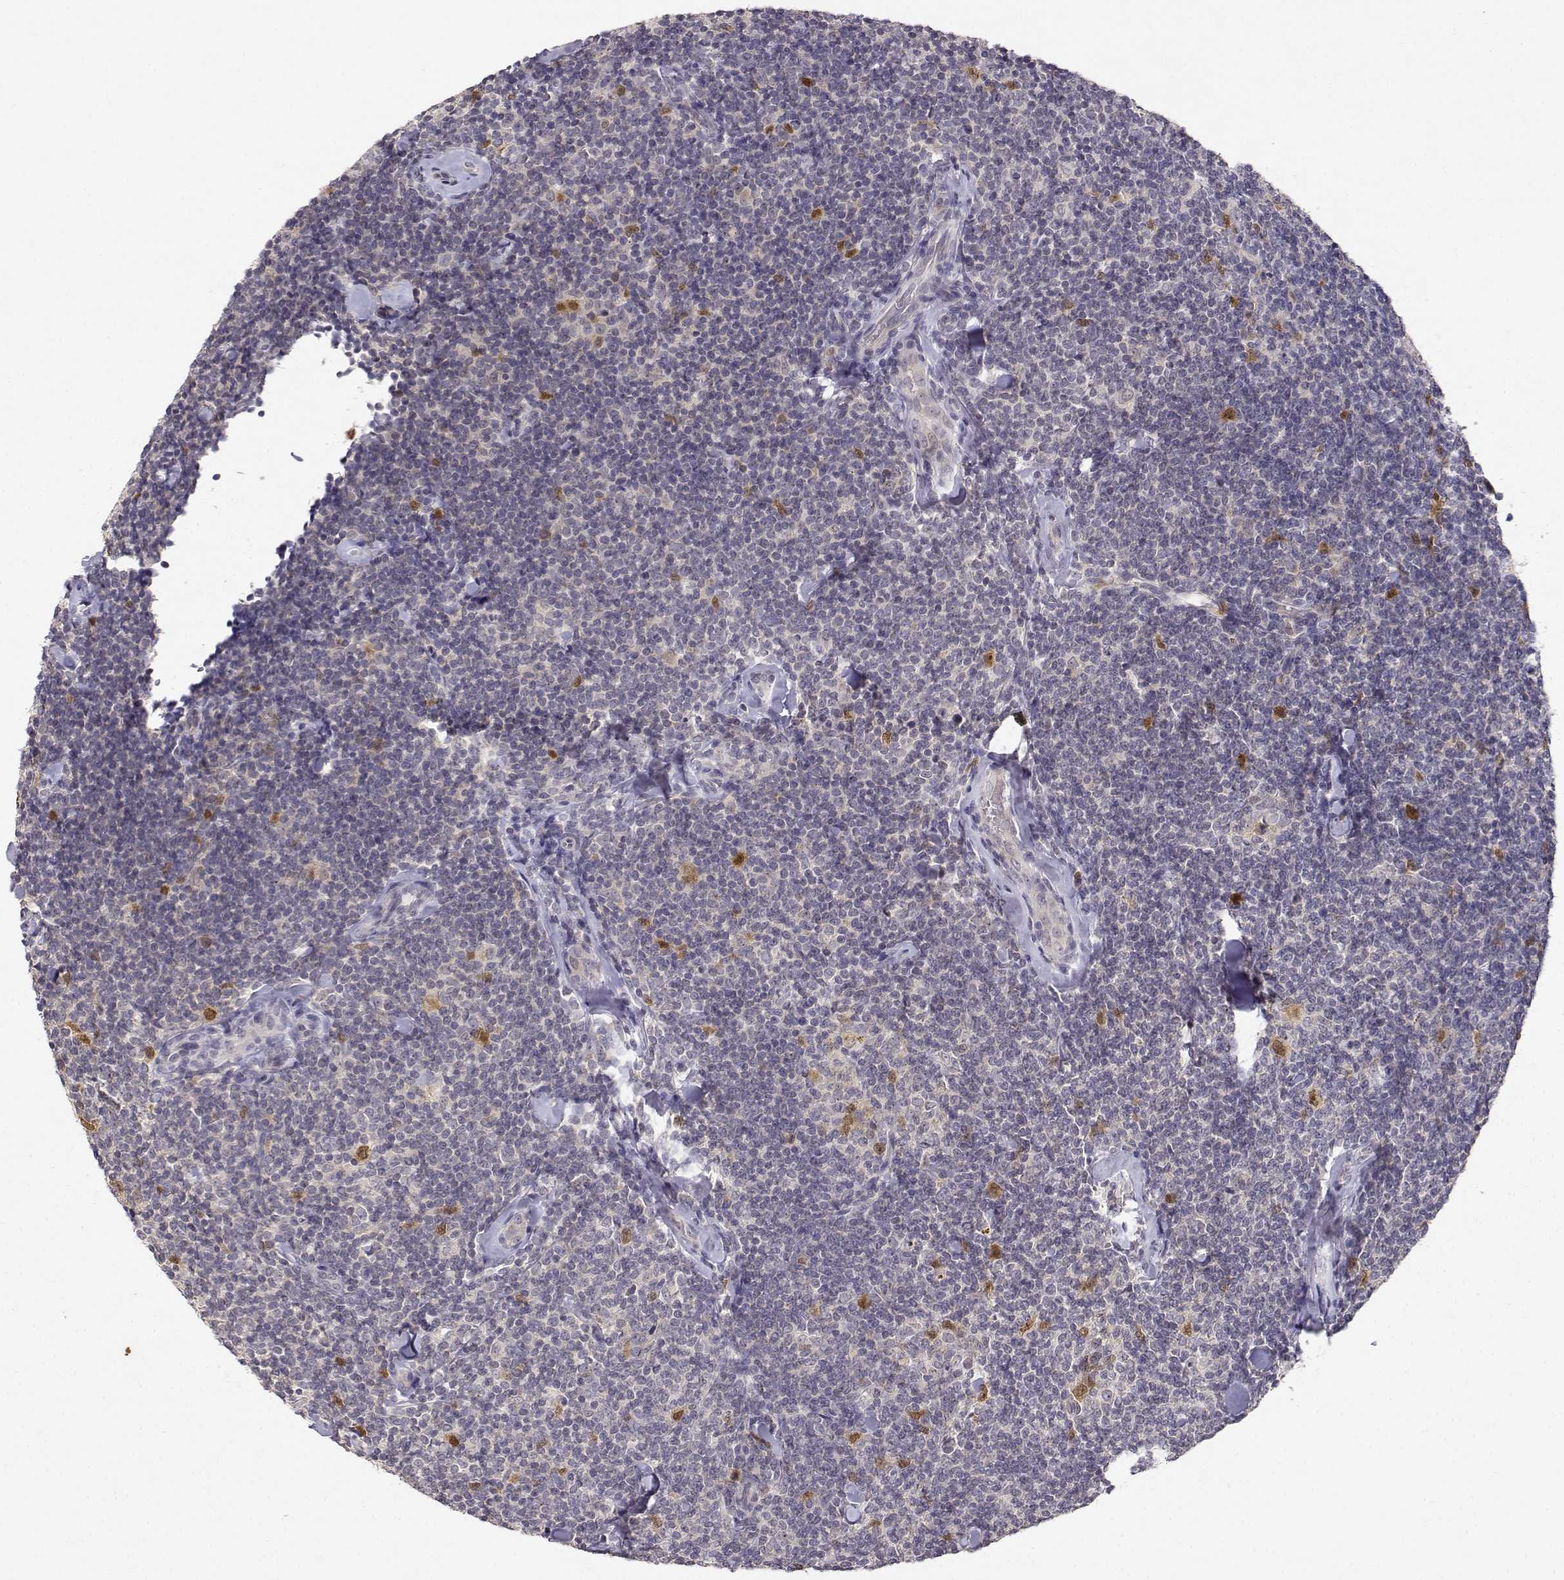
{"staining": {"intensity": "negative", "quantity": "none", "location": "none"}, "tissue": "lymphoma", "cell_type": "Tumor cells", "image_type": "cancer", "snomed": [{"axis": "morphology", "description": "Malignant lymphoma, non-Hodgkin's type, Low grade"}, {"axis": "topography", "description": "Lymph node"}], "caption": "Tumor cells show no significant positivity in lymphoma.", "gene": "RAD51", "patient": {"sex": "female", "age": 56}}